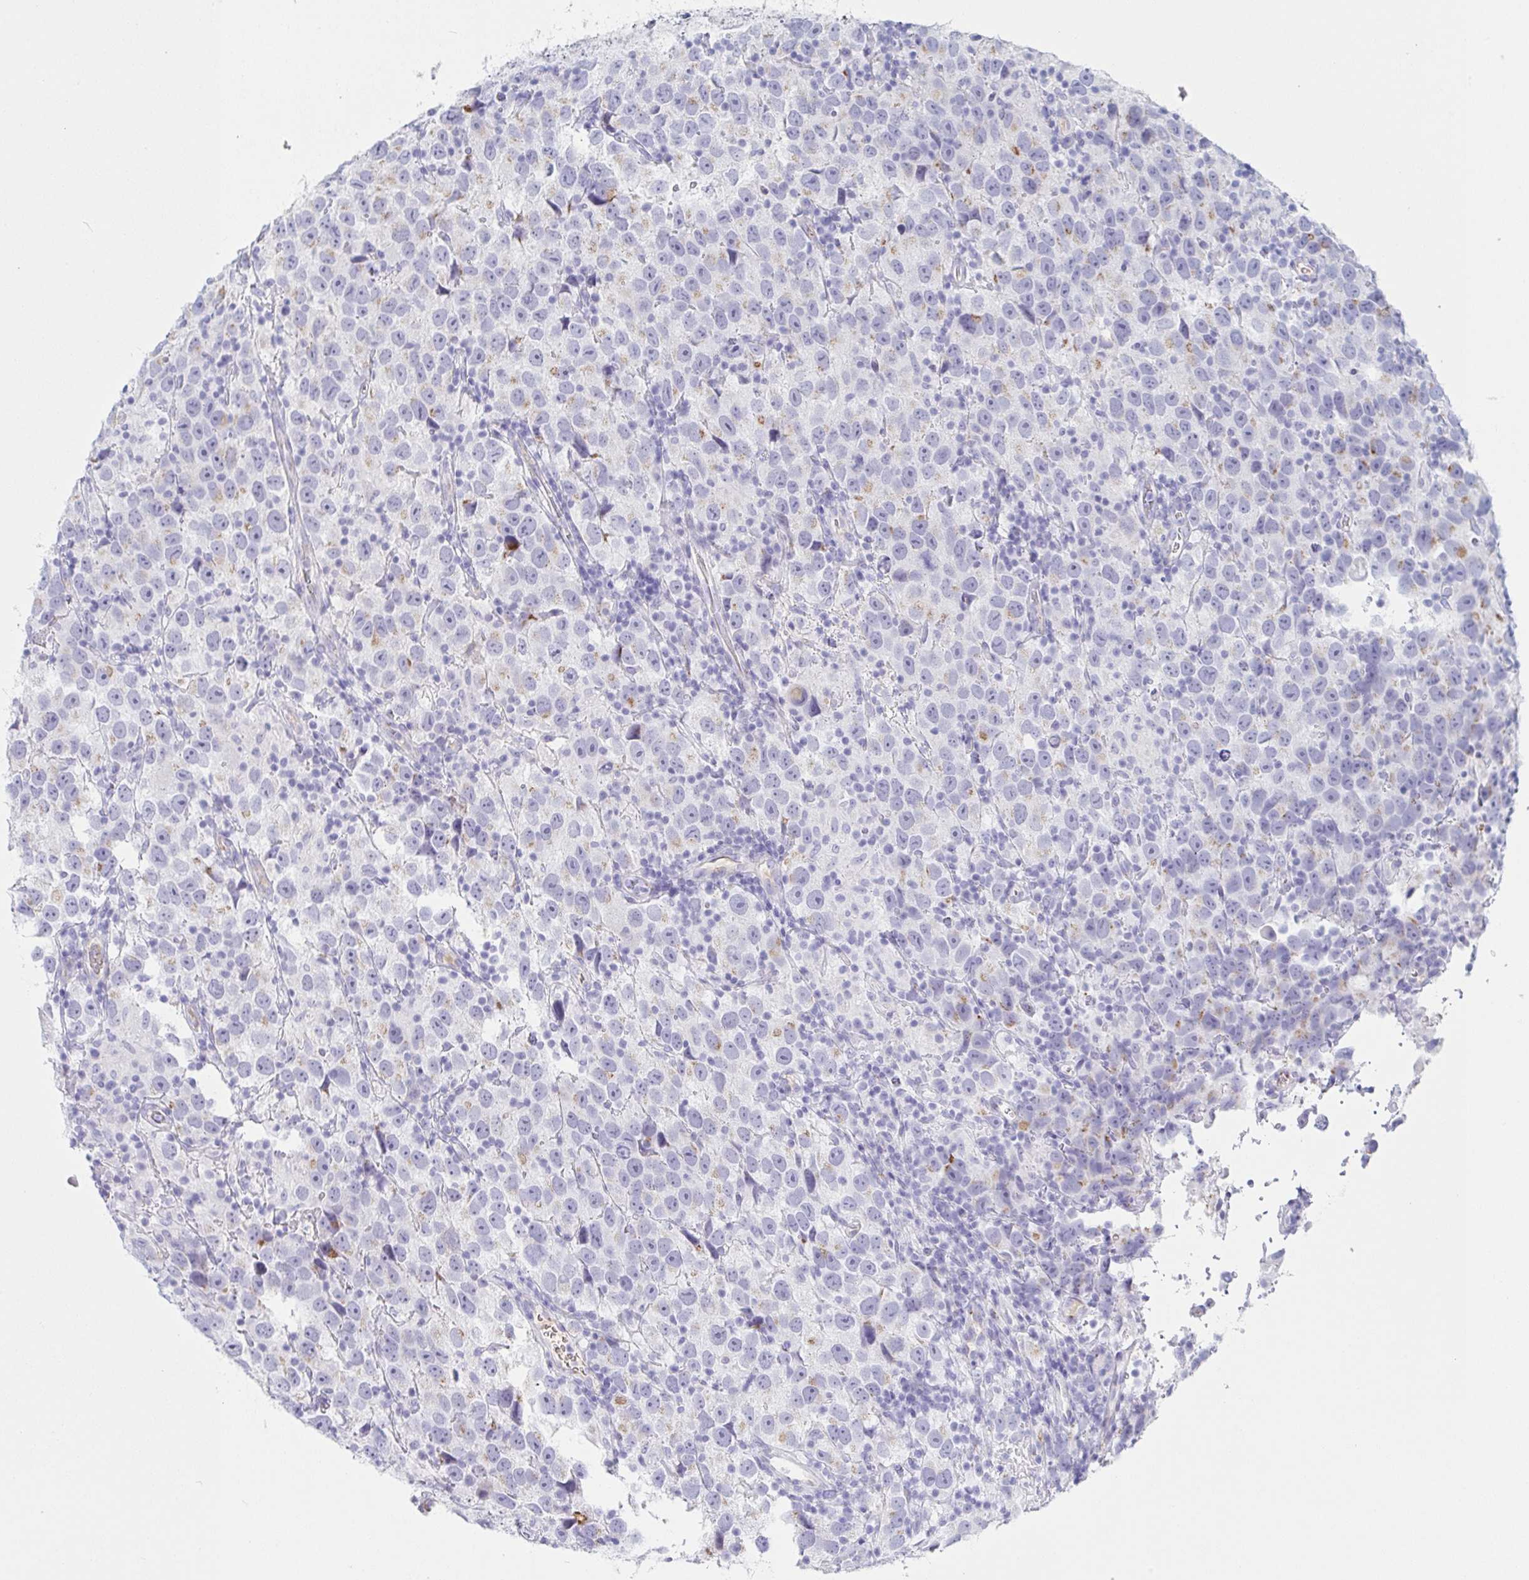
{"staining": {"intensity": "moderate", "quantity": "<25%", "location": "cytoplasmic/membranous"}, "tissue": "testis cancer", "cell_type": "Tumor cells", "image_type": "cancer", "snomed": [{"axis": "morphology", "description": "Seminoma, NOS"}, {"axis": "topography", "description": "Testis"}], "caption": "A histopathology image of human testis cancer stained for a protein shows moderate cytoplasmic/membranous brown staining in tumor cells.", "gene": "LDLRAD1", "patient": {"sex": "male", "age": 26}}